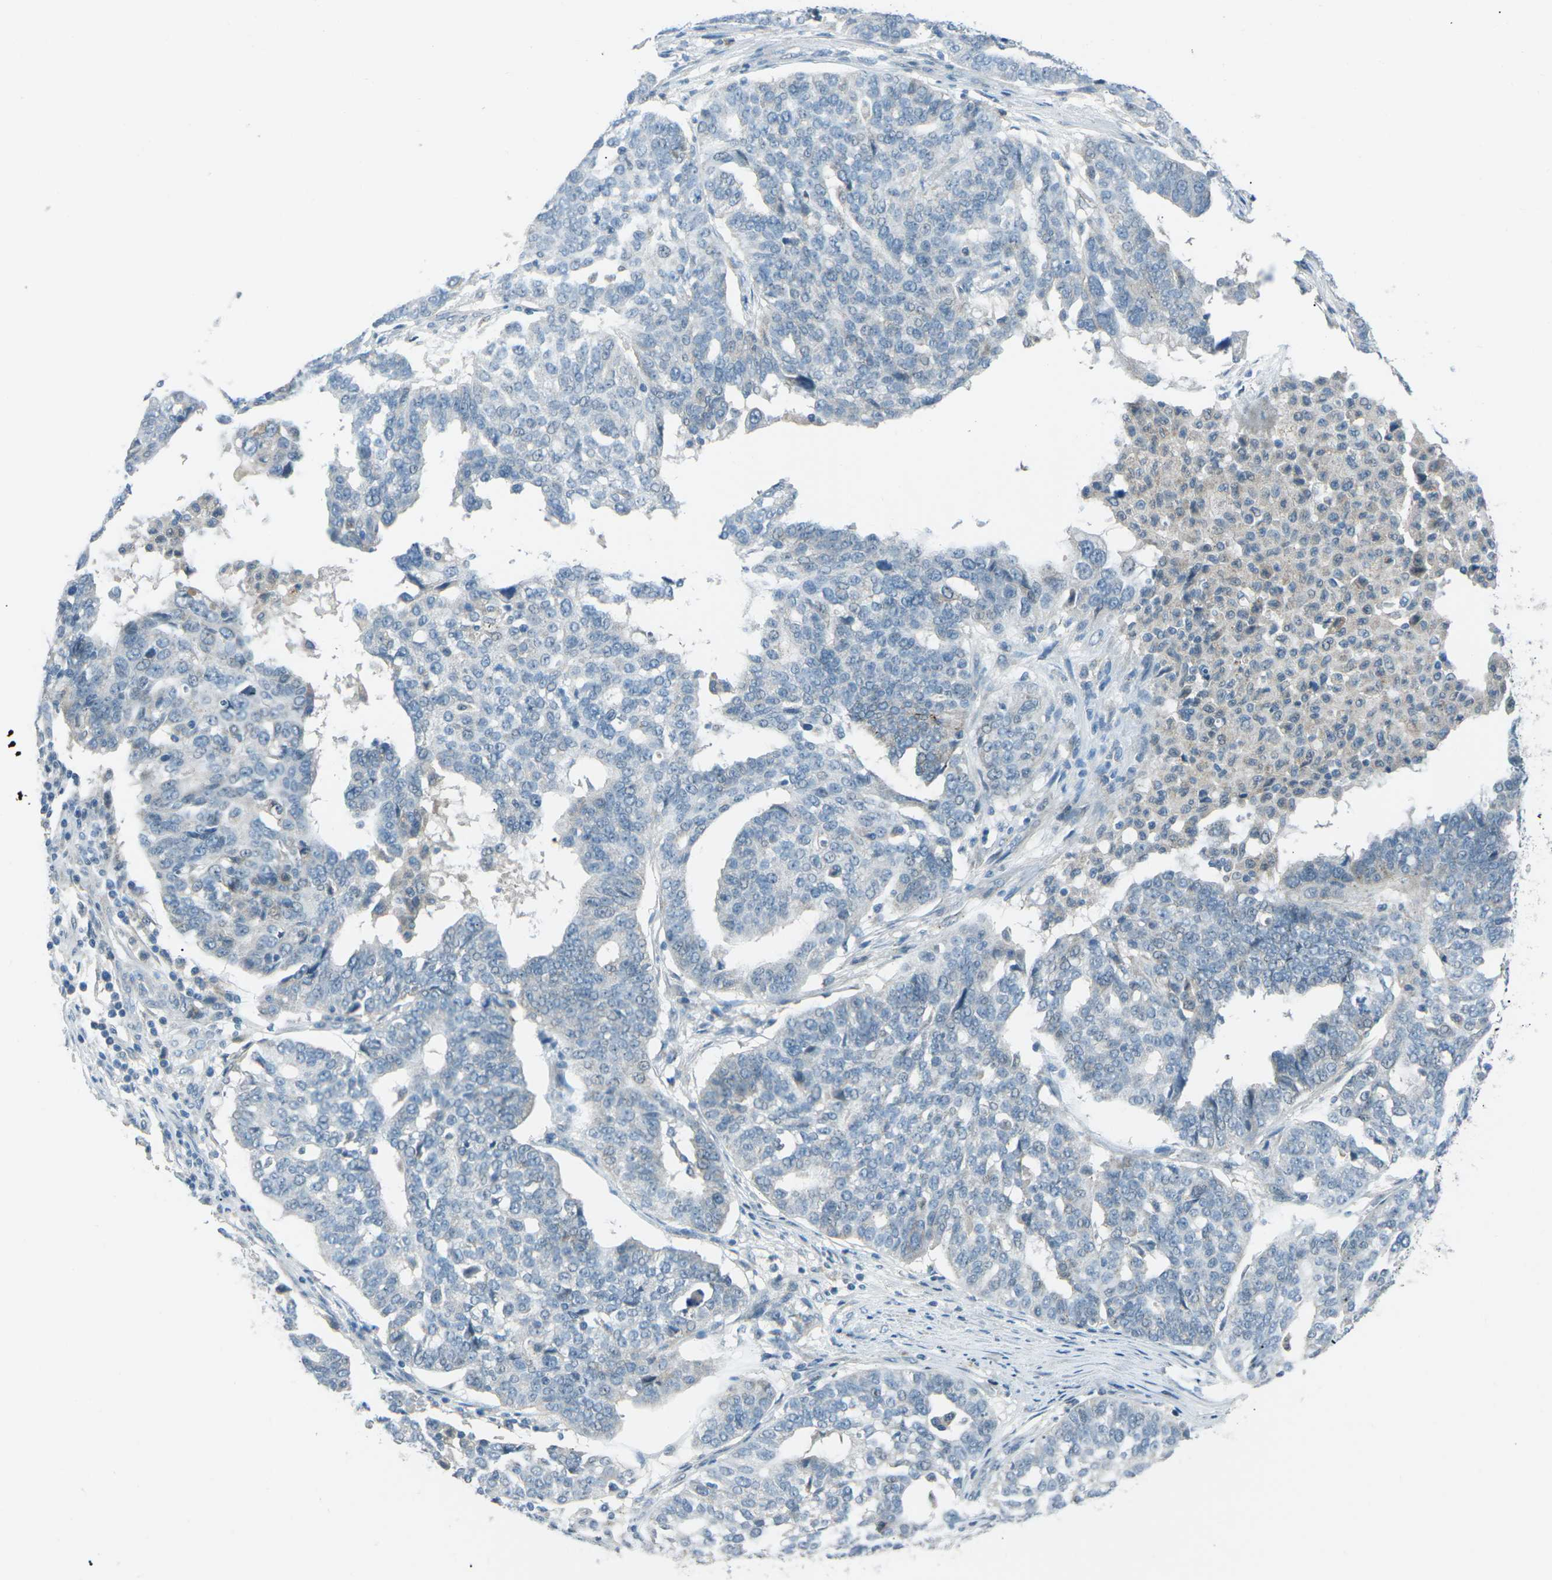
{"staining": {"intensity": "negative", "quantity": "none", "location": "none"}, "tissue": "ovarian cancer", "cell_type": "Tumor cells", "image_type": "cancer", "snomed": [{"axis": "morphology", "description": "Cystadenocarcinoma, serous, NOS"}, {"axis": "topography", "description": "Ovary"}], "caption": "Tumor cells are negative for brown protein staining in serous cystadenocarcinoma (ovarian).", "gene": "PRKCA", "patient": {"sex": "female", "age": 59}}